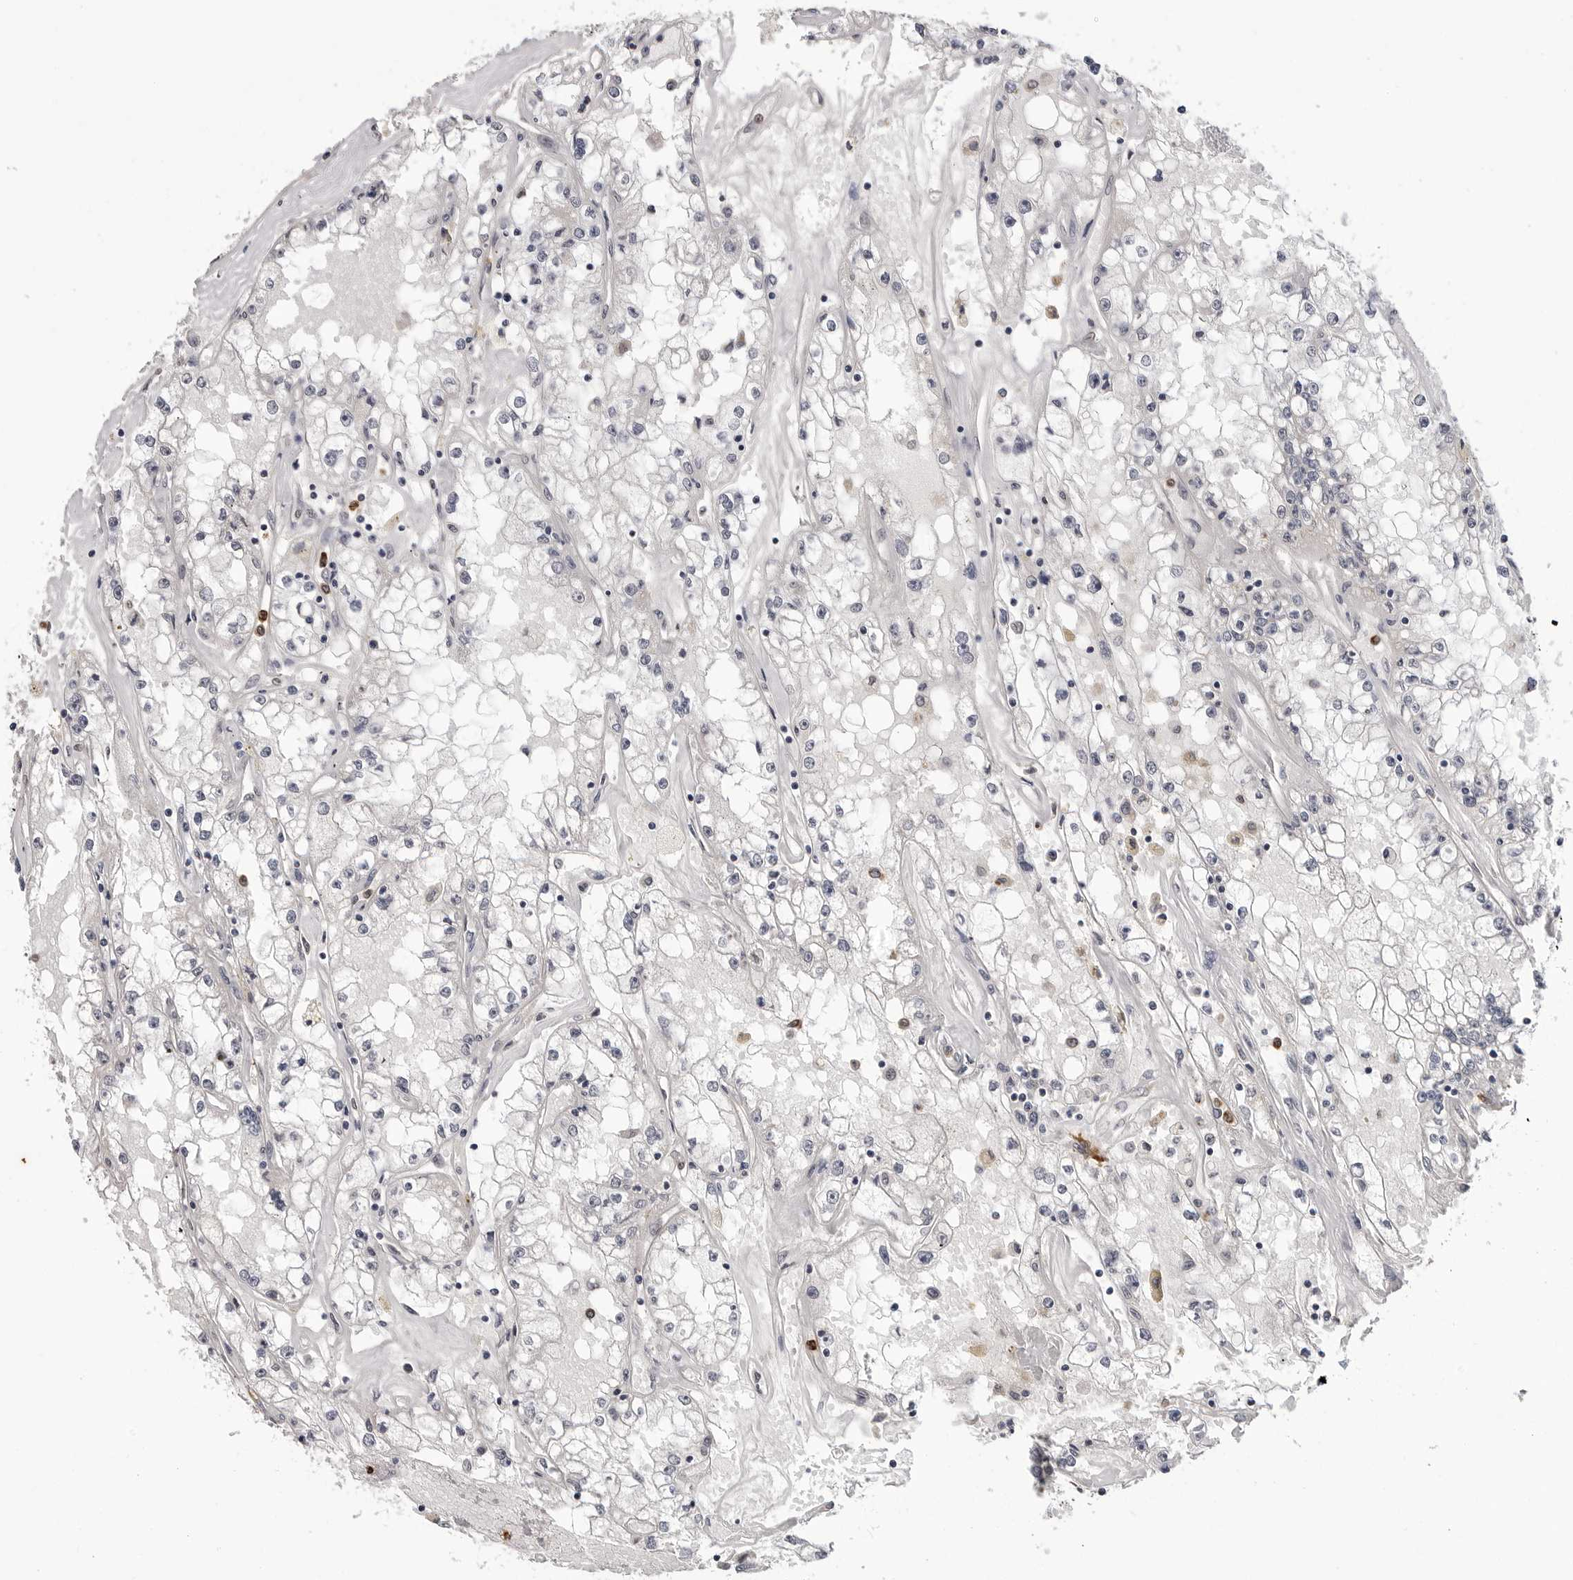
{"staining": {"intensity": "negative", "quantity": "none", "location": "none"}, "tissue": "renal cancer", "cell_type": "Tumor cells", "image_type": "cancer", "snomed": [{"axis": "morphology", "description": "Adenocarcinoma, NOS"}, {"axis": "topography", "description": "Kidney"}], "caption": "IHC of renal cancer (adenocarcinoma) shows no expression in tumor cells. (DAB immunohistochemistry (IHC), high magnification).", "gene": "TRMT13", "patient": {"sex": "male", "age": 56}}